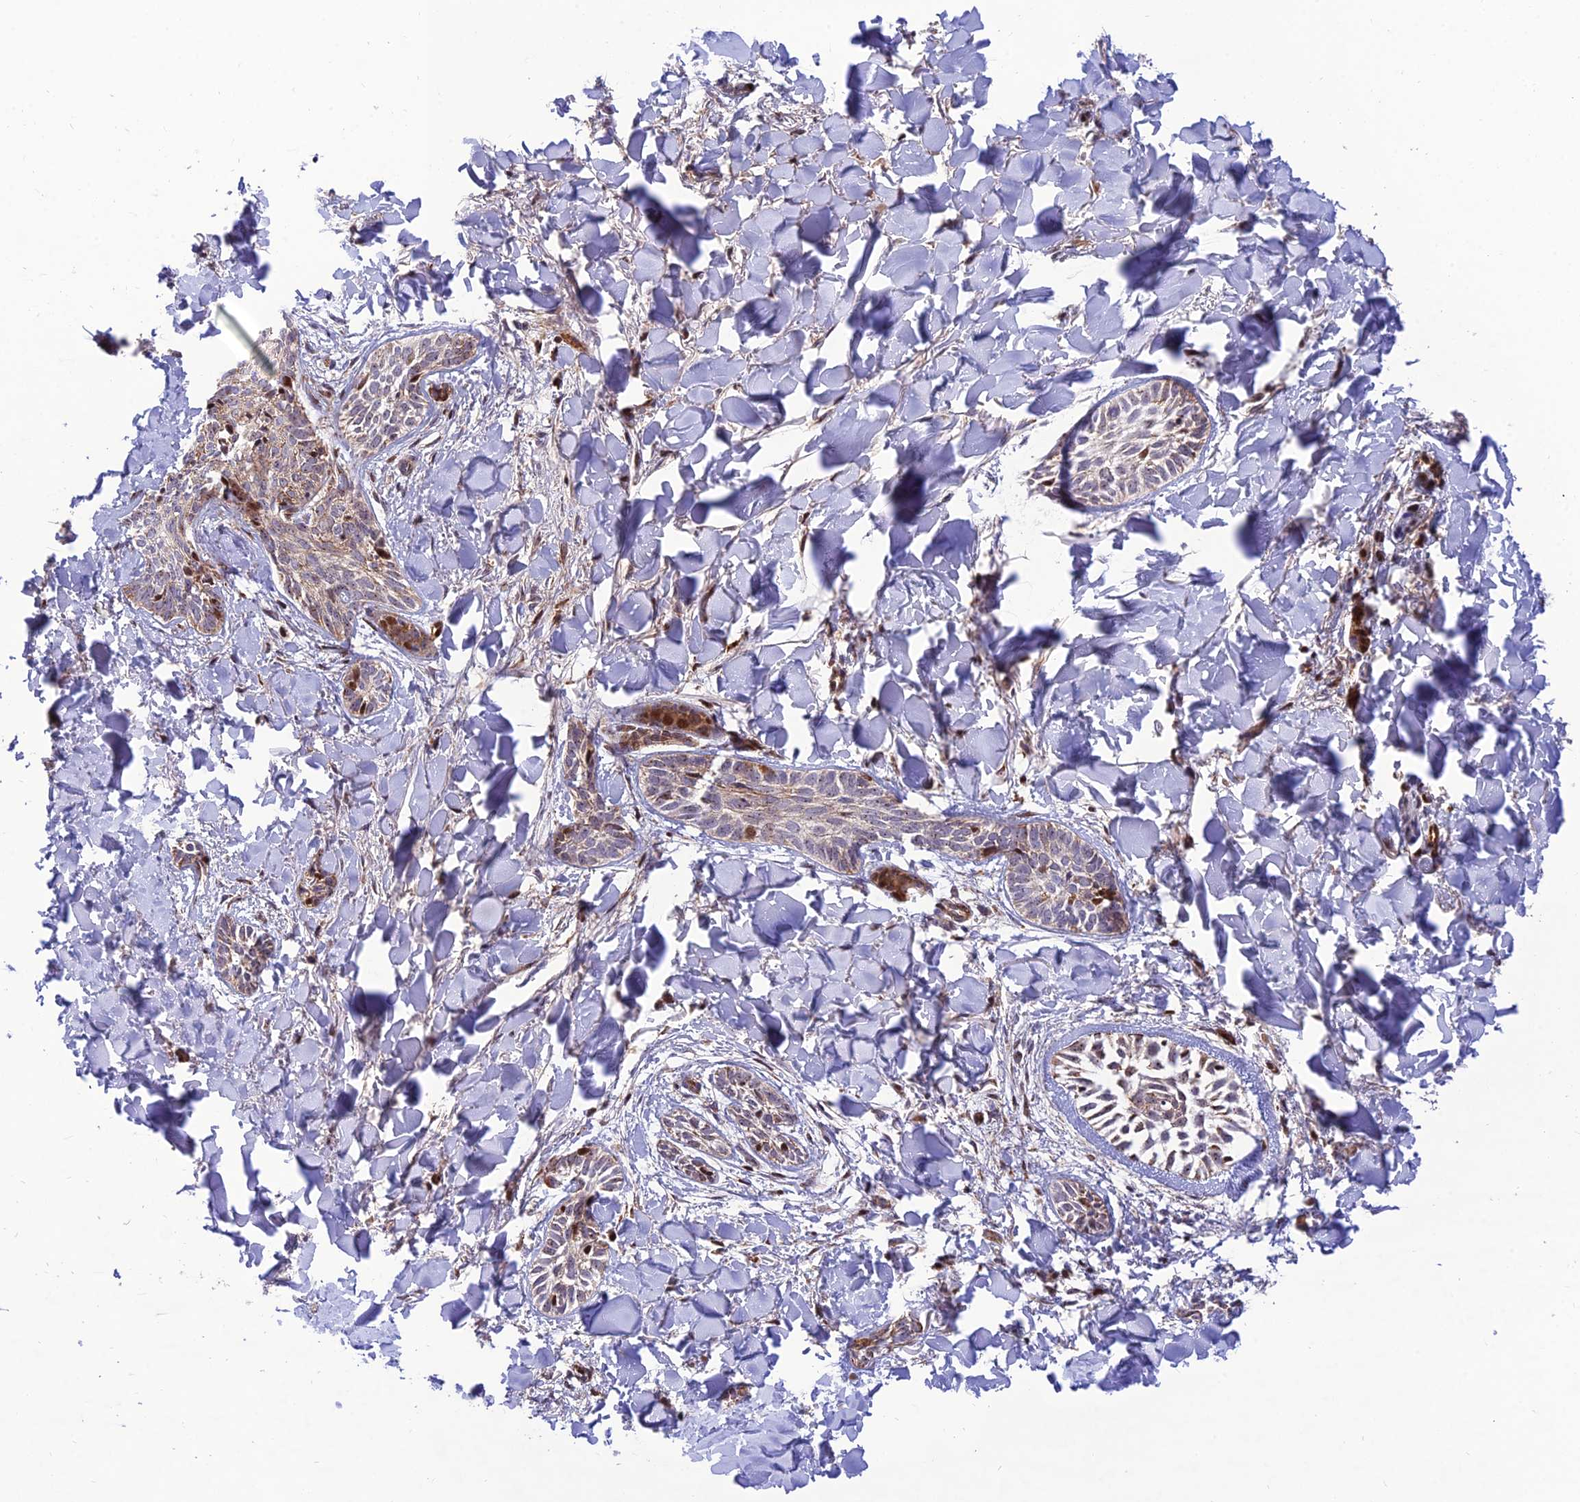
{"staining": {"intensity": "moderate", "quantity": "<25%", "location": "cytoplasmic/membranous"}, "tissue": "skin cancer", "cell_type": "Tumor cells", "image_type": "cancer", "snomed": [{"axis": "morphology", "description": "Basal cell carcinoma"}, {"axis": "topography", "description": "Skin"}], "caption": "Immunohistochemical staining of skin cancer reveals low levels of moderate cytoplasmic/membranous staining in approximately <25% of tumor cells.", "gene": "KBTBD7", "patient": {"sex": "female", "age": 59}}